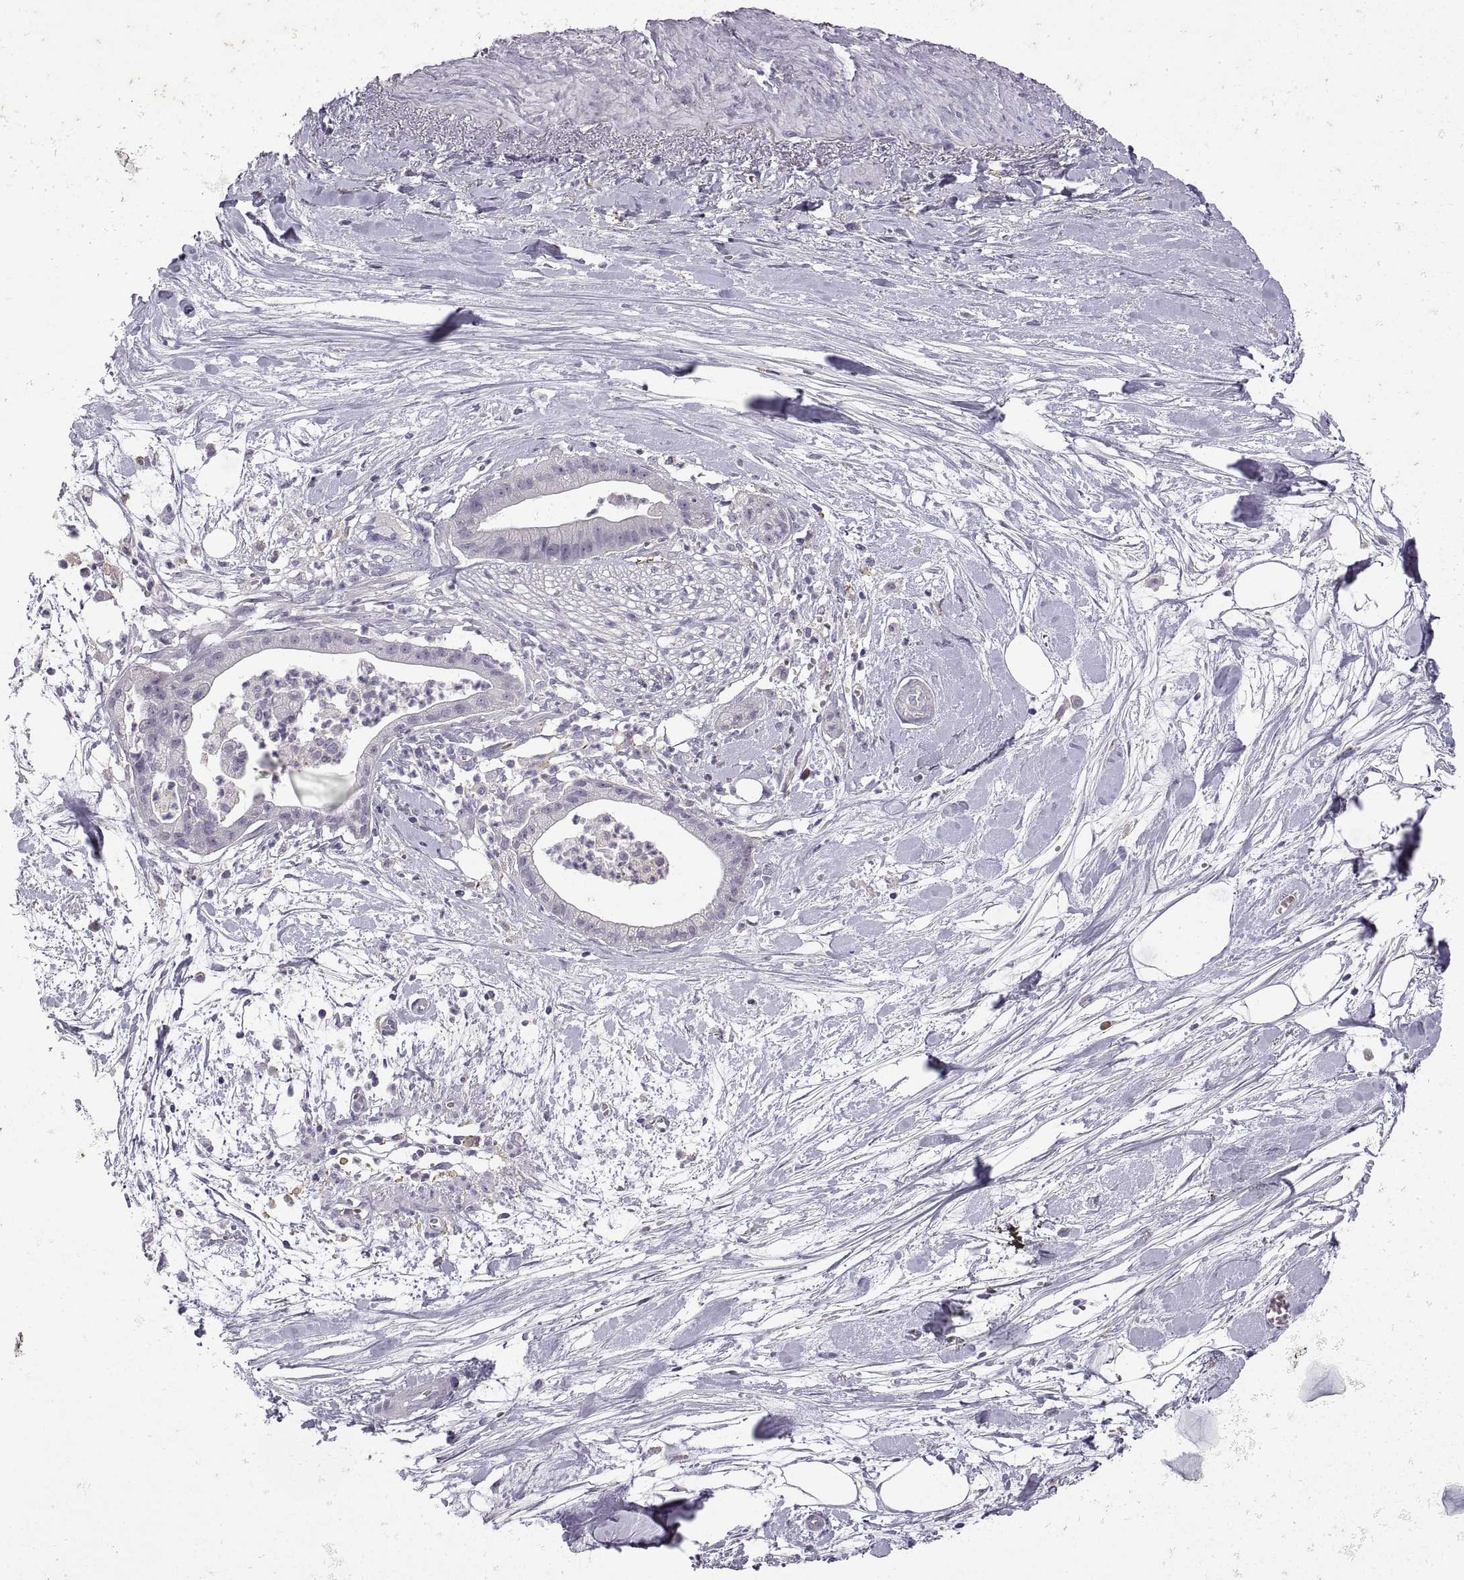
{"staining": {"intensity": "negative", "quantity": "none", "location": "none"}, "tissue": "pancreatic cancer", "cell_type": "Tumor cells", "image_type": "cancer", "snomed": [{"axis": "morphology", "description": "Normal tissue, NOS"}, {"axis": "morphology", "description": "Adenocarcinoma, NOS"}, {"axis": "topography", "description": "Lymph node"}, {"axis": "topography", "description": "Pancreas"}], "caption": "The image shows no staining of tumor cells in pancreatic cancer. (Brightfield microscopy of DAB IHC at high magnification).", "gene": "MEIOC", "patient": {"sex": "female", "age": 58}}